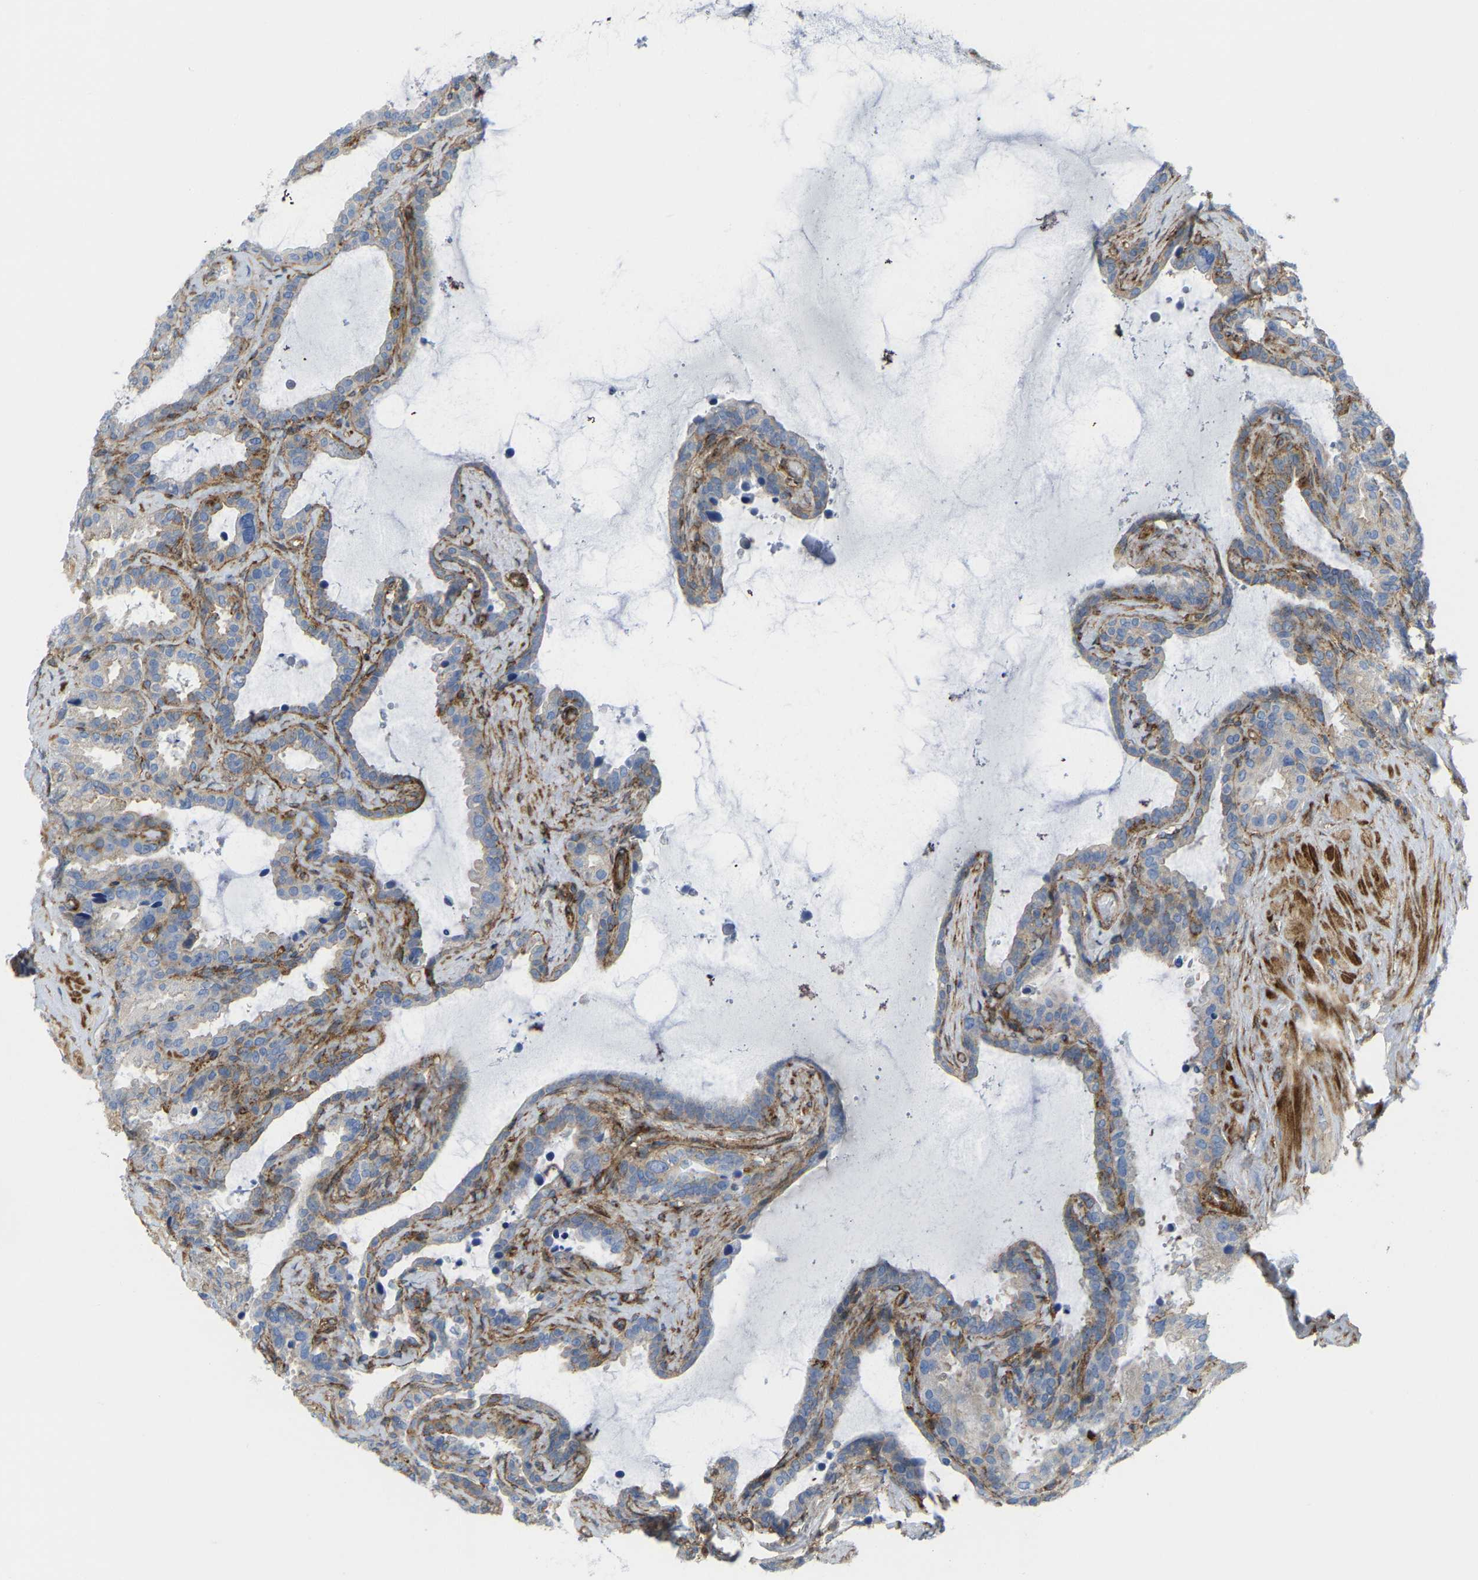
{"staining": {"intensity": "weak", "quantity": "<25%", "location": "cytoplasmic/membranous"}, "tissue": "seminal vesicle", "cell_type": "Glandular cells", "image_type": "normal", "snomed": [{"axis": "morphology", "description": "Normal tissue, NOS"}, {"axis": "topography", "description": "Seminal veicle"}], "caption": "DAB (3,3'-diaminobenzidine) immunohistochemical staining of unremarkable seminal vesicle displays no significant expression in glandular cells. Brightfield microscopy of immunohistochemistry (IHC) stained with DAB (3,3'-diaminobenzidine) (brown) and hematoxylin (blue), captured at high magnification.", "gene": "PICALM", "patient": {"sex": "male", "age": 46}}